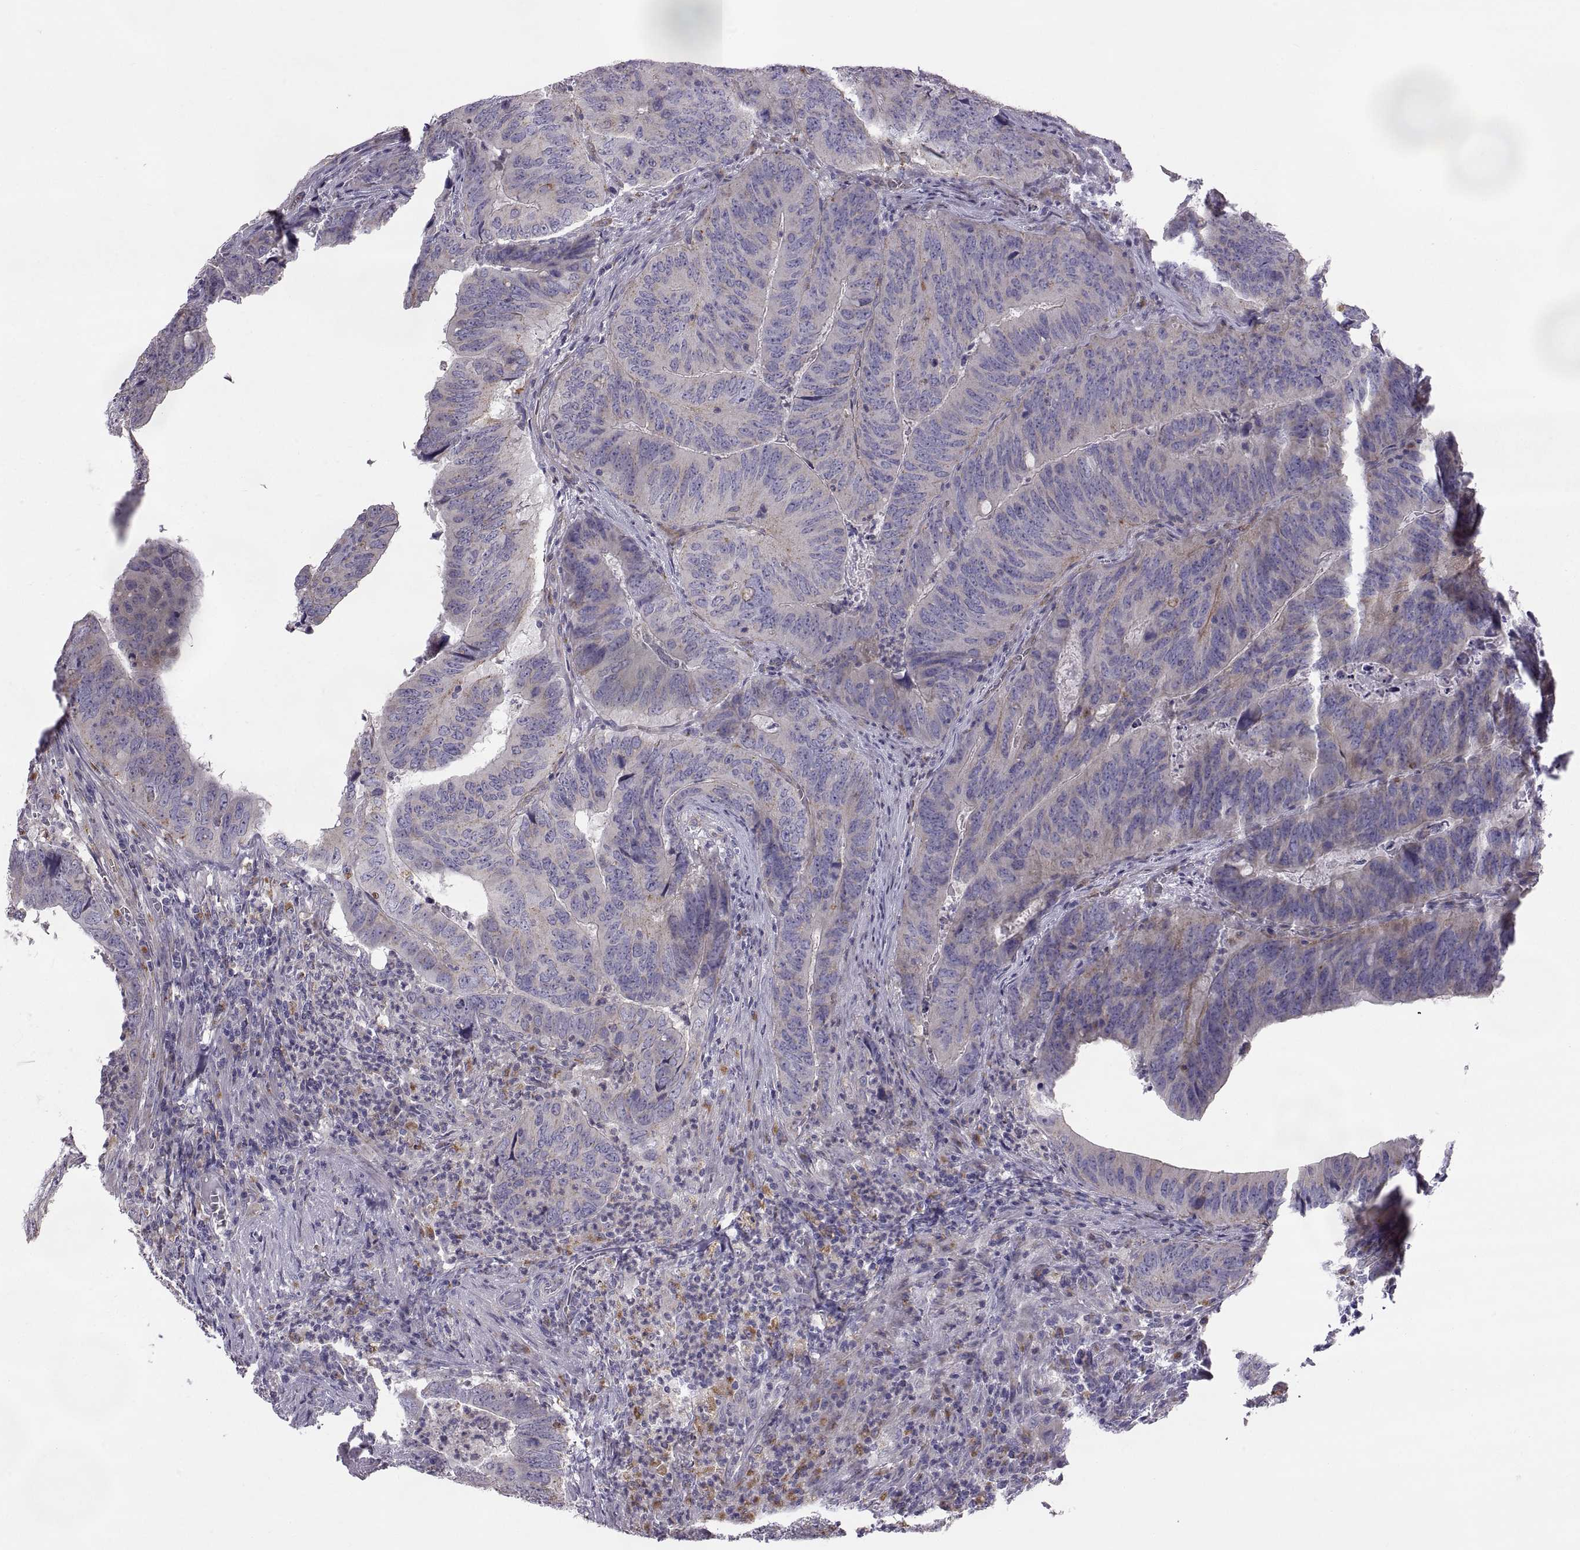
{"staining": {"intensity": "weak", "quantity": "<25%", "location": "cytoplasmic/membranous"}, "tissue": "colorectal cancer", "cell_type": "Tumor cells", "image_type": "cancer", "snomed": [{"axis": "morphology", "description": "Adenocarcinoma, NOS"}, {"axis": "topography", "description": "Colon"}], "caption": "Immunohistochemistry histopathology image of neoplastic tissue: colorectal adenocarcinoma stained with DAB displays no significant protein staining in tumor cells.", "gene": "ARSL", "patient": {"sex": "male", "age": 79}}